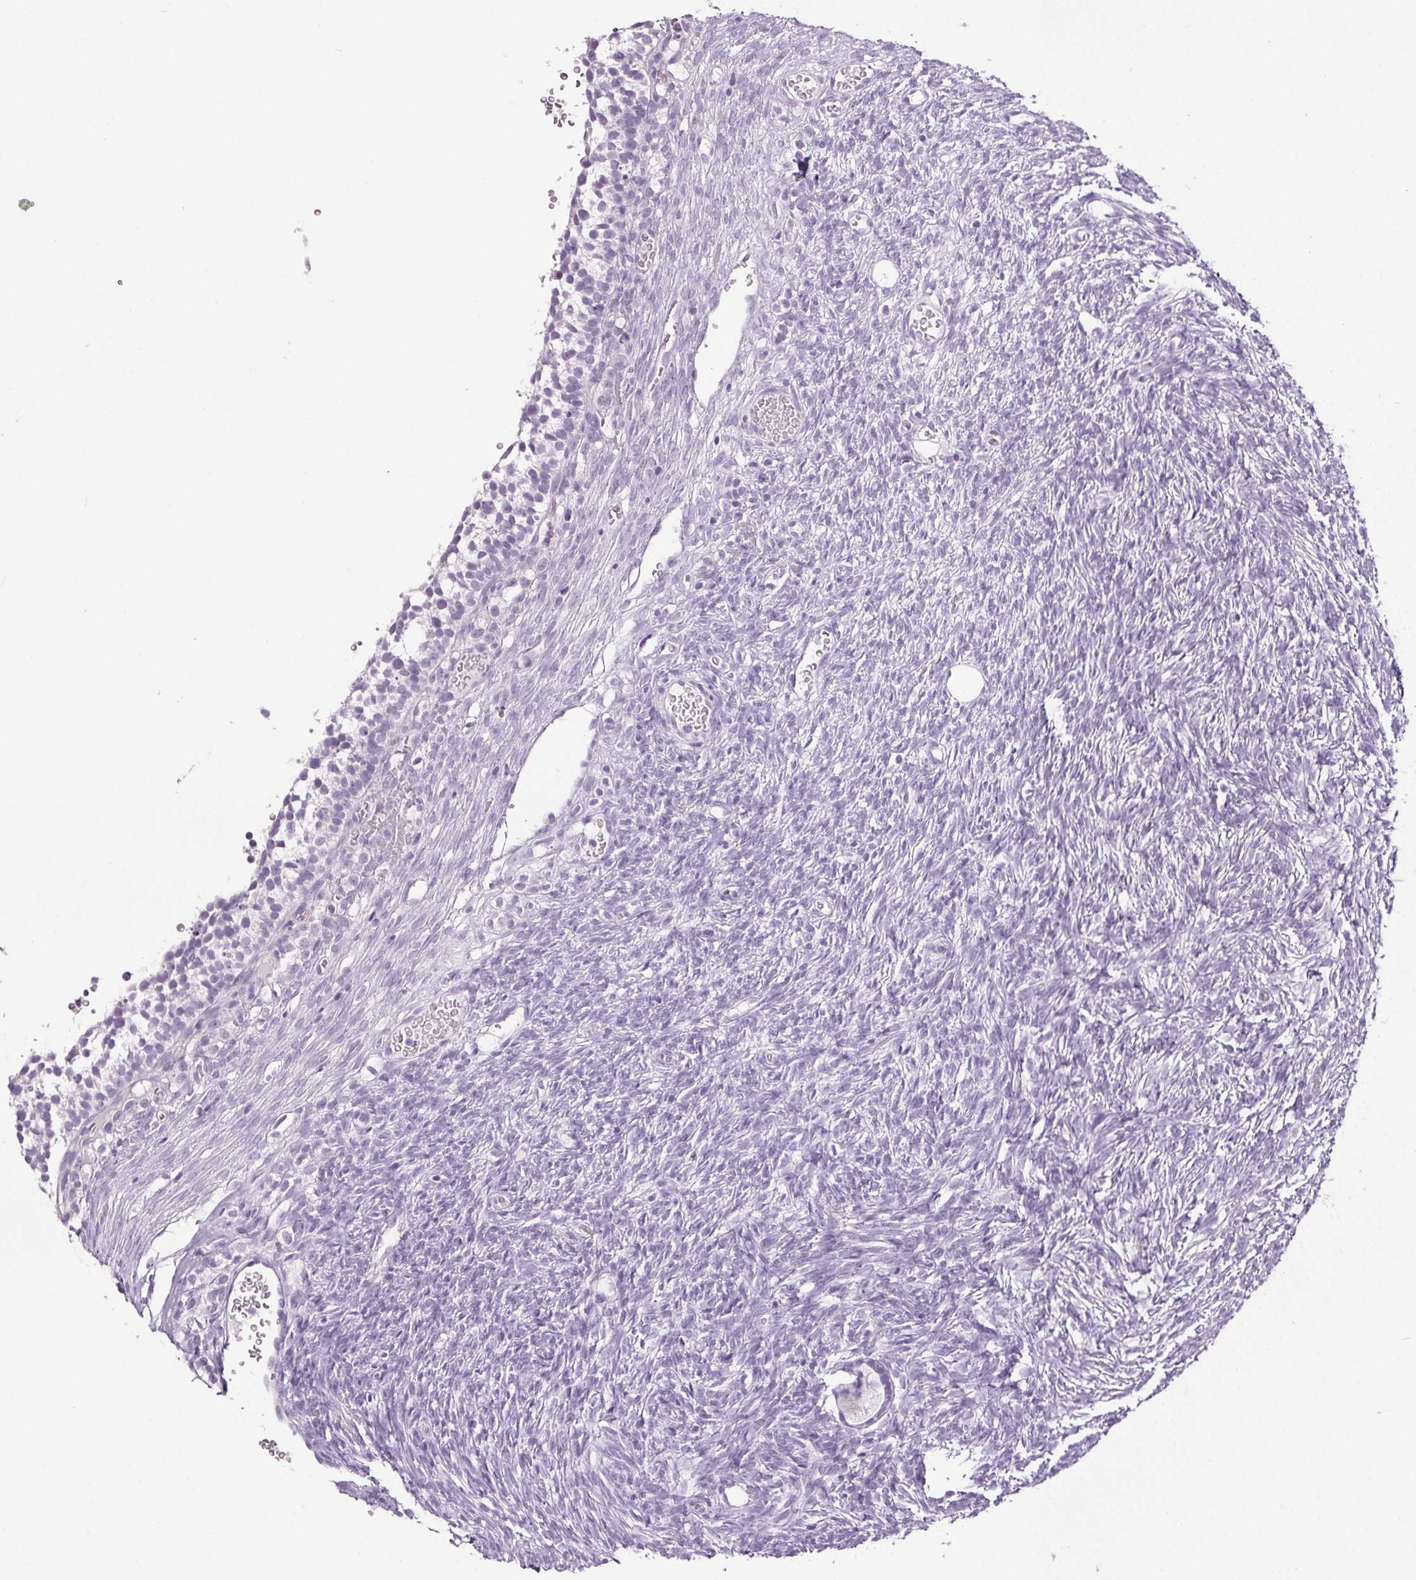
{"staining": {"intensity": "negative", "quantity": "none", "location": "none"}, "tissue": "ovary", "cell_type": "Follicle cells", "image_type": "normal", "snomed": [{"axis": "morphology", "description": "Normal tissue, NOS"}, {"axis": "topography", "description": "Ovary"}], "caption": "There is no significant expression in follicle cells of ovary. Brightfield microscopy of immunohistochemistry stained with DAB (brown) and hematoxylin (blue), captured at high magnification.", "gene": "COL7A1", "patient": {"sex": "female", "age": 34}}